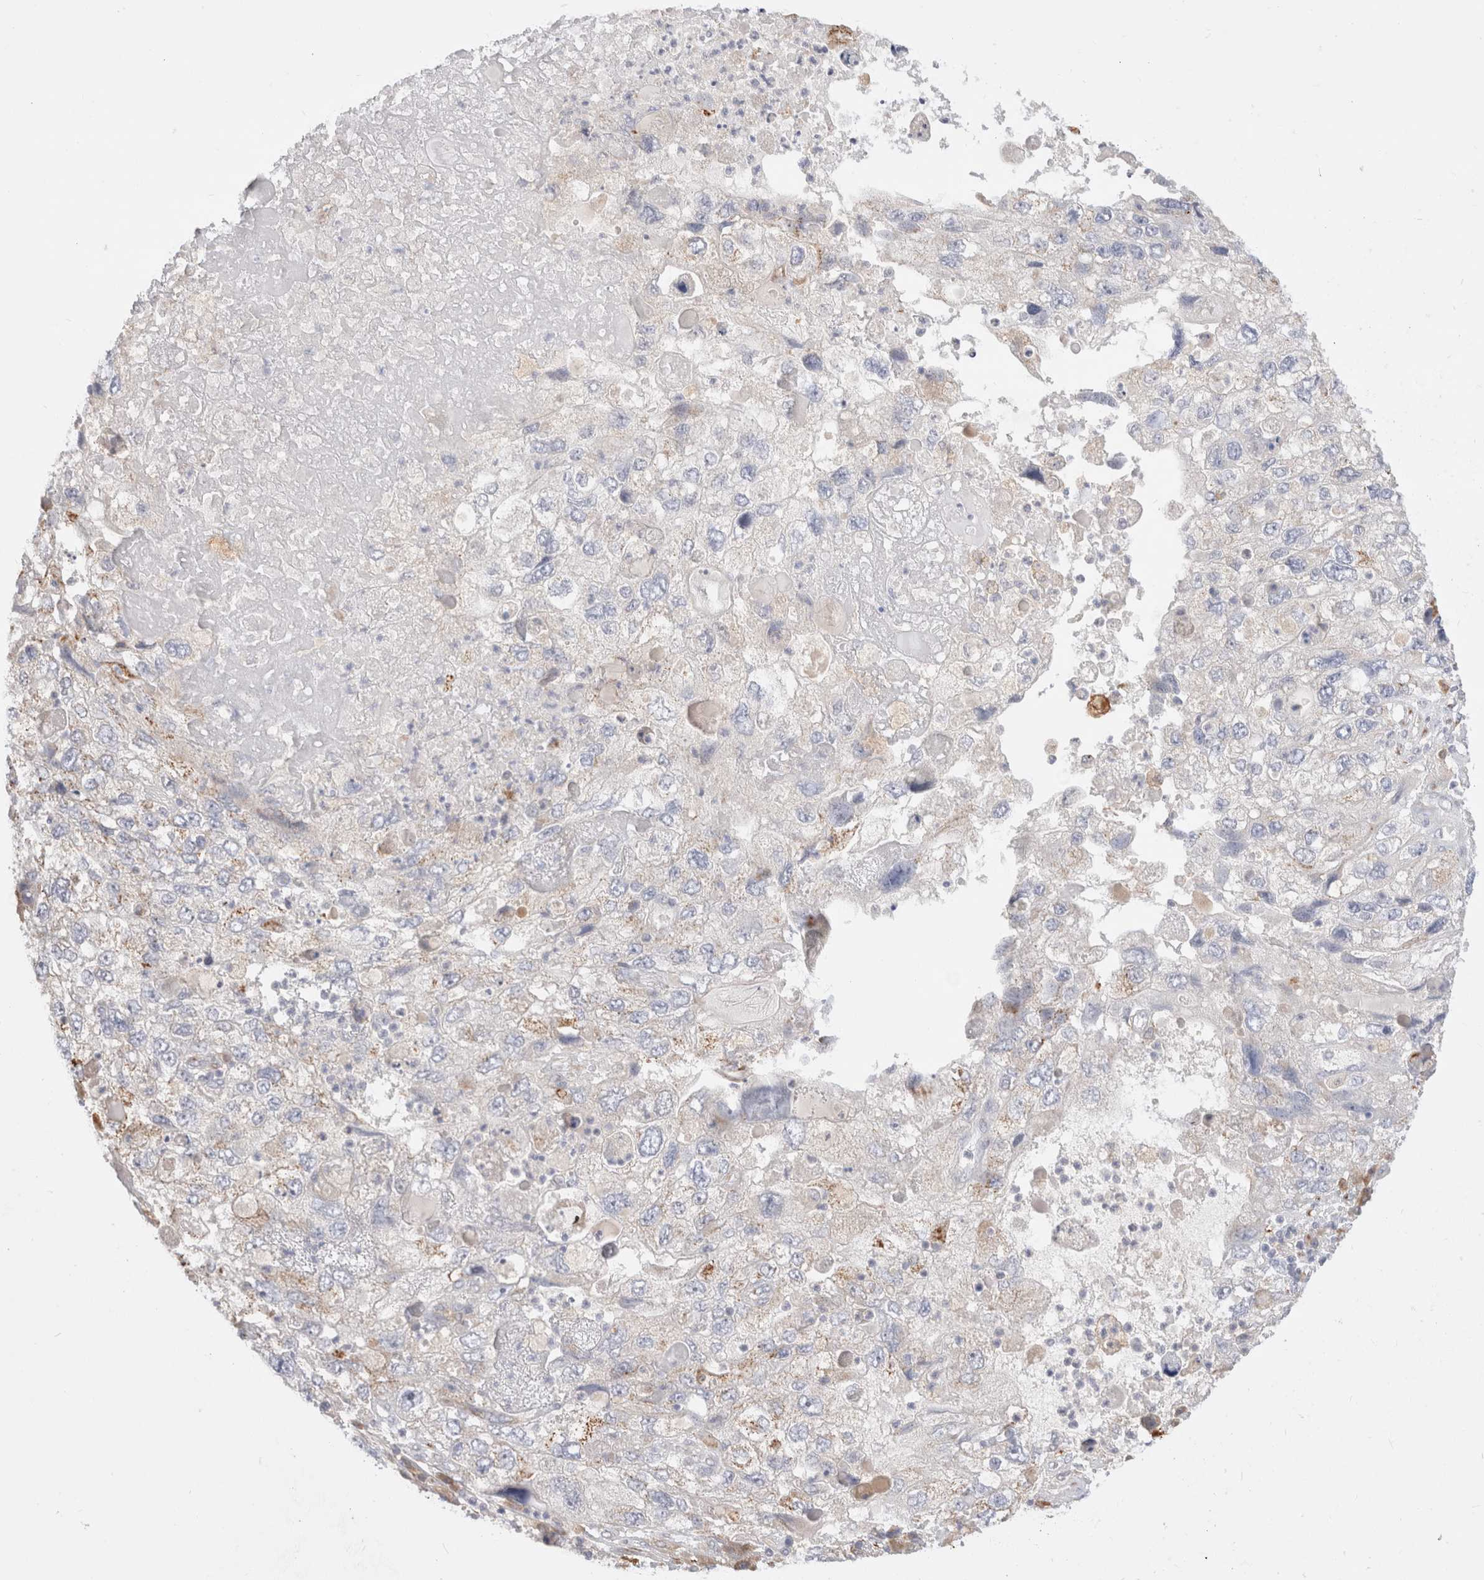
{"staining": {"intensity": "moderate", "quantity": "<25%", "location": "cytoplasmic/membranous"}, "tissue": "endometrial cancer", "cell_type": "Tumor cells", "image_type": "cancer", "snomed": [{"axis": "morphology", "description": "Adenocarcinoma, NOS"}, {"axis": "topography", "description": "Endometrium"}], "caption": "Immunohistochemical staining of endometrial cancer (adenocarcinoma) displays moderate cytoplasmic/membranous protein staining in about <25% of tumor cells. The staining was performed using DAB to visualize the protein expression in brown, while the nuclei were stained in blue with hematoxylin (Magnification: 20x).", "gene": "EFCAB13", "patient": {"sex": "female", "age": 49}}